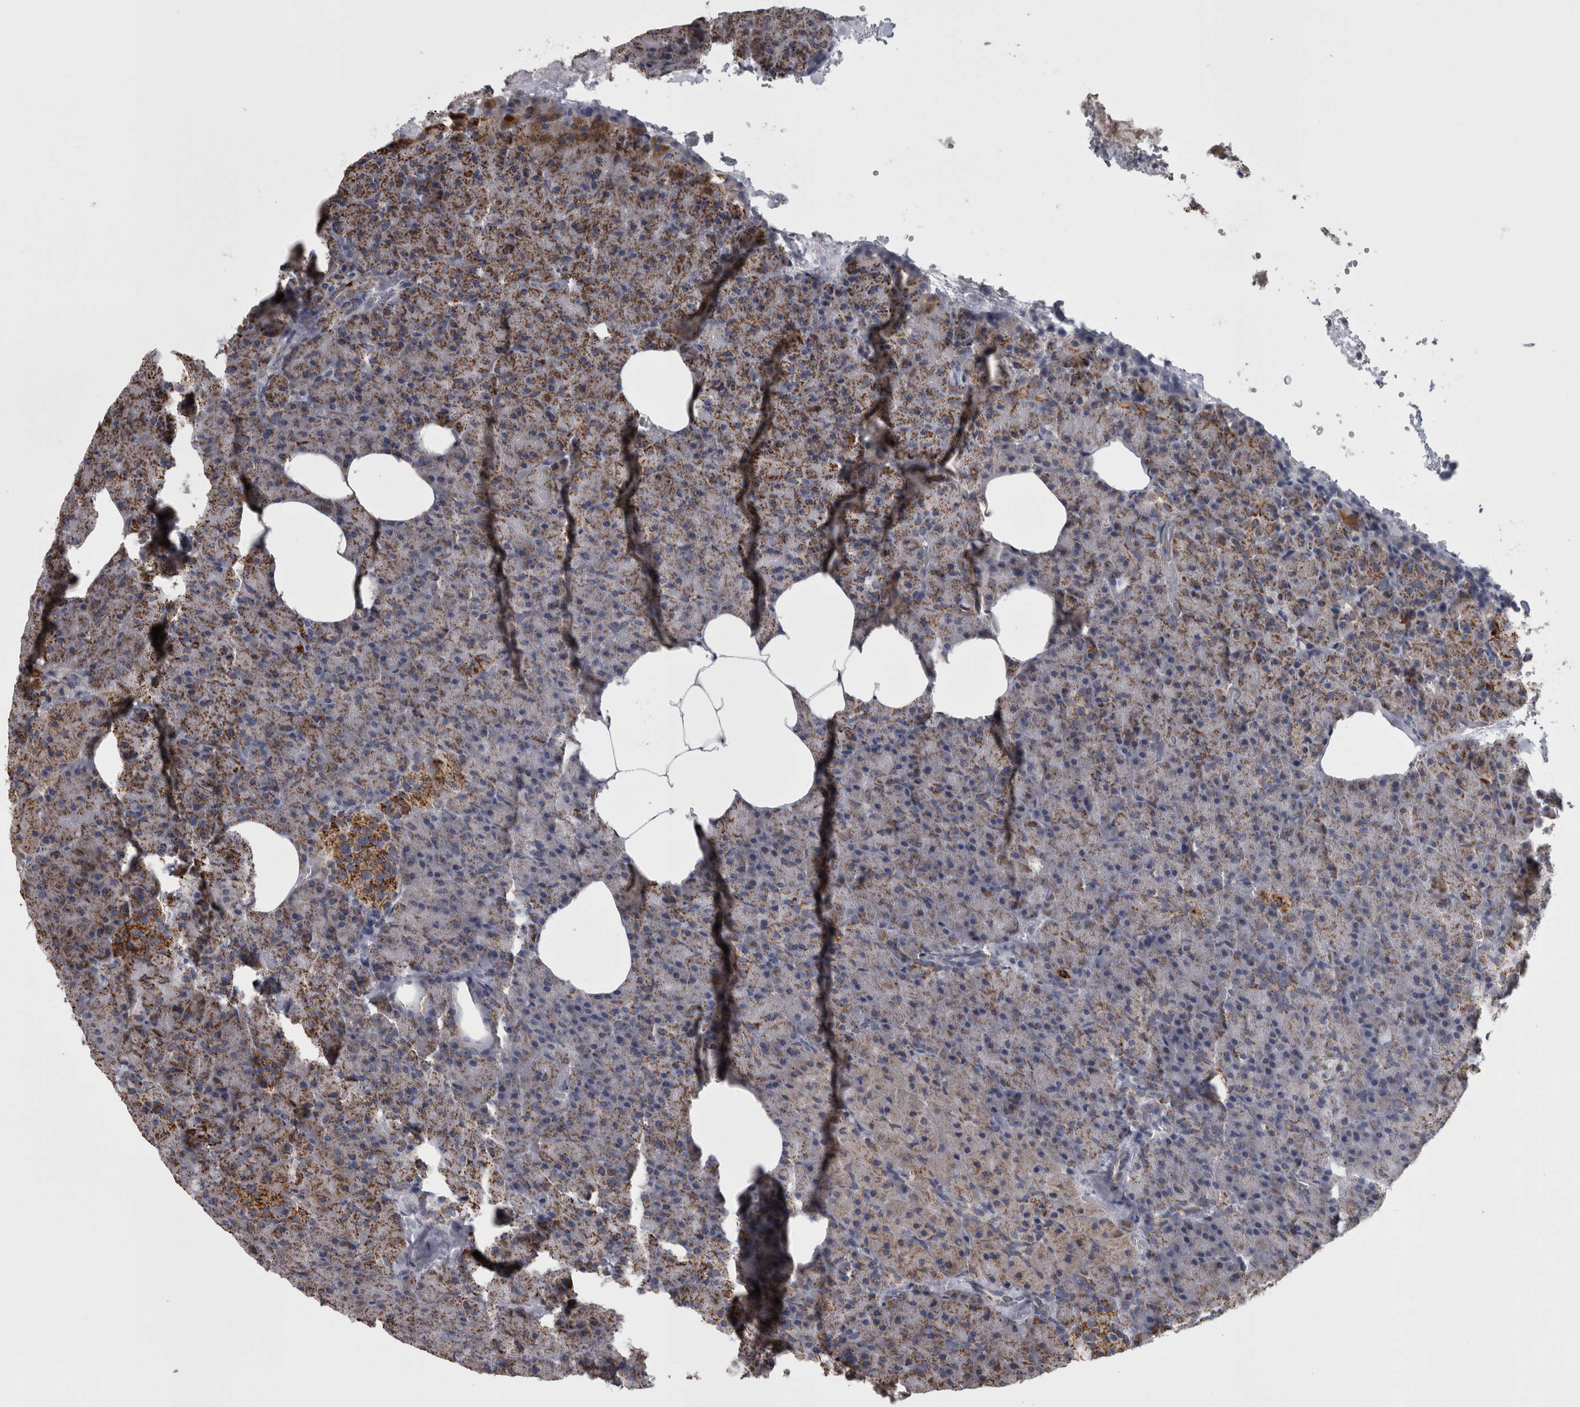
{"staining": {"intensity": "strong", "quantity": ">75%", "location": "cytoplasmic/membranous"}, "tissue": "pancreas", "cell_type": "Exocrine glandular cells", "image_type": "normal", "snomed": [{"axis": "morphology", "description": "Normal tissue, NOS"}, {"axis": "morphology", "description": "Carcinoid, malignant, NOS"}, {"axis": "topography", "description": "Pancreas"}], "caption": "The immunohistochemical stain labels strong cytoplasmic/membranous staining in exocrine glandular cells of unremarkable pancreas.", "gene": "MDH2", "patient": {"sex": "female", "age": 35}}